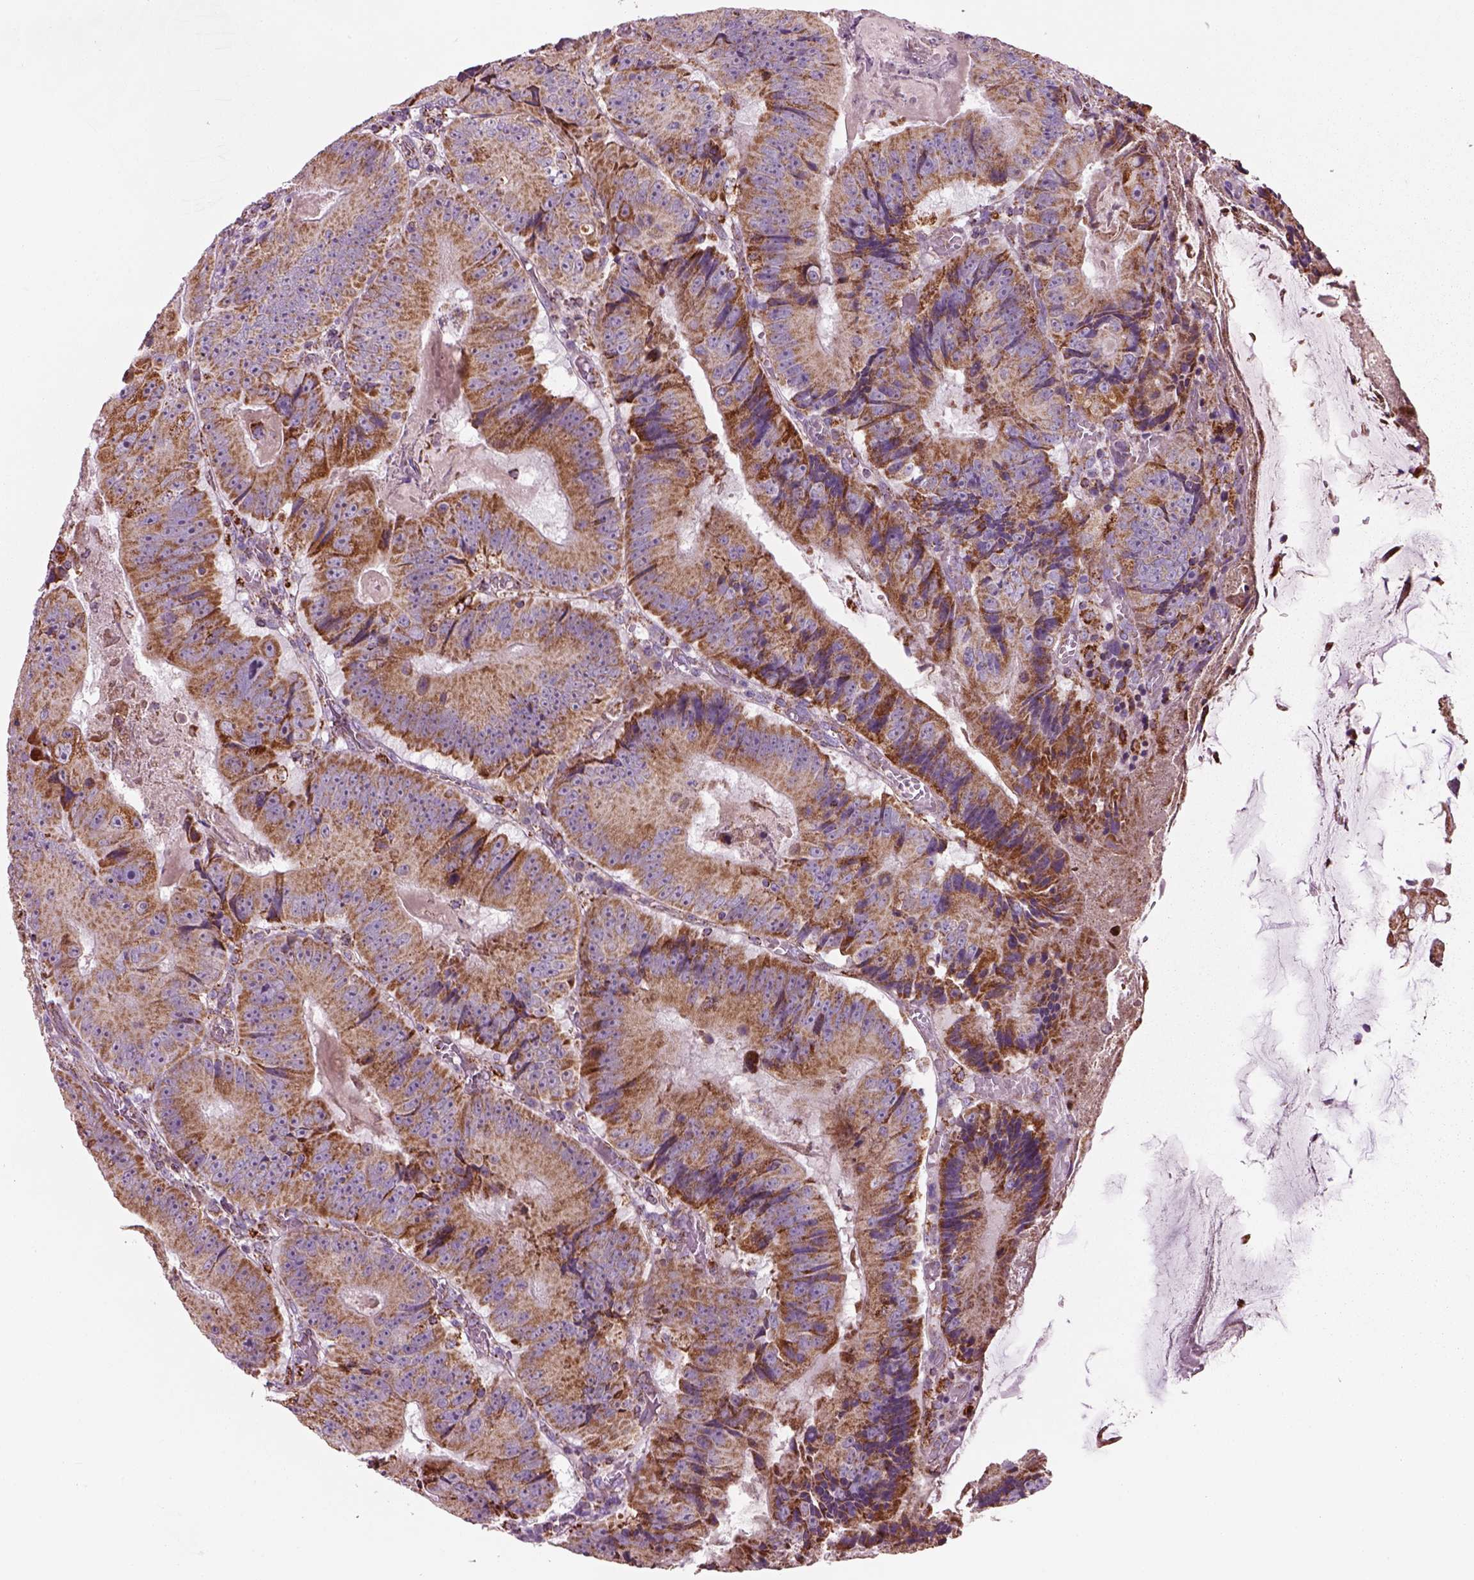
{"staining": {"intensity": "moderate", "quantity": ">75%", "location": "cytoplasmic/membranous"}, "tissue": "colorectal cancer", "cell_type": "Tumor cells", "image_type": "cancer", "snomed": [{"axis": "morphology", "description": "Adenocarcinoma, NOS"}, {"axis": "topography", "description": "Colon"}], "caption": "The micrograph demonstrates immunohistochemical staining of adenocarcinoma (colorectal). There is moderate cytoplasmic/membranous staining is seen in about >75% of tumor cells.", "gene": "SLC25A24", "patient": {"sex": "female", "age": 86}}